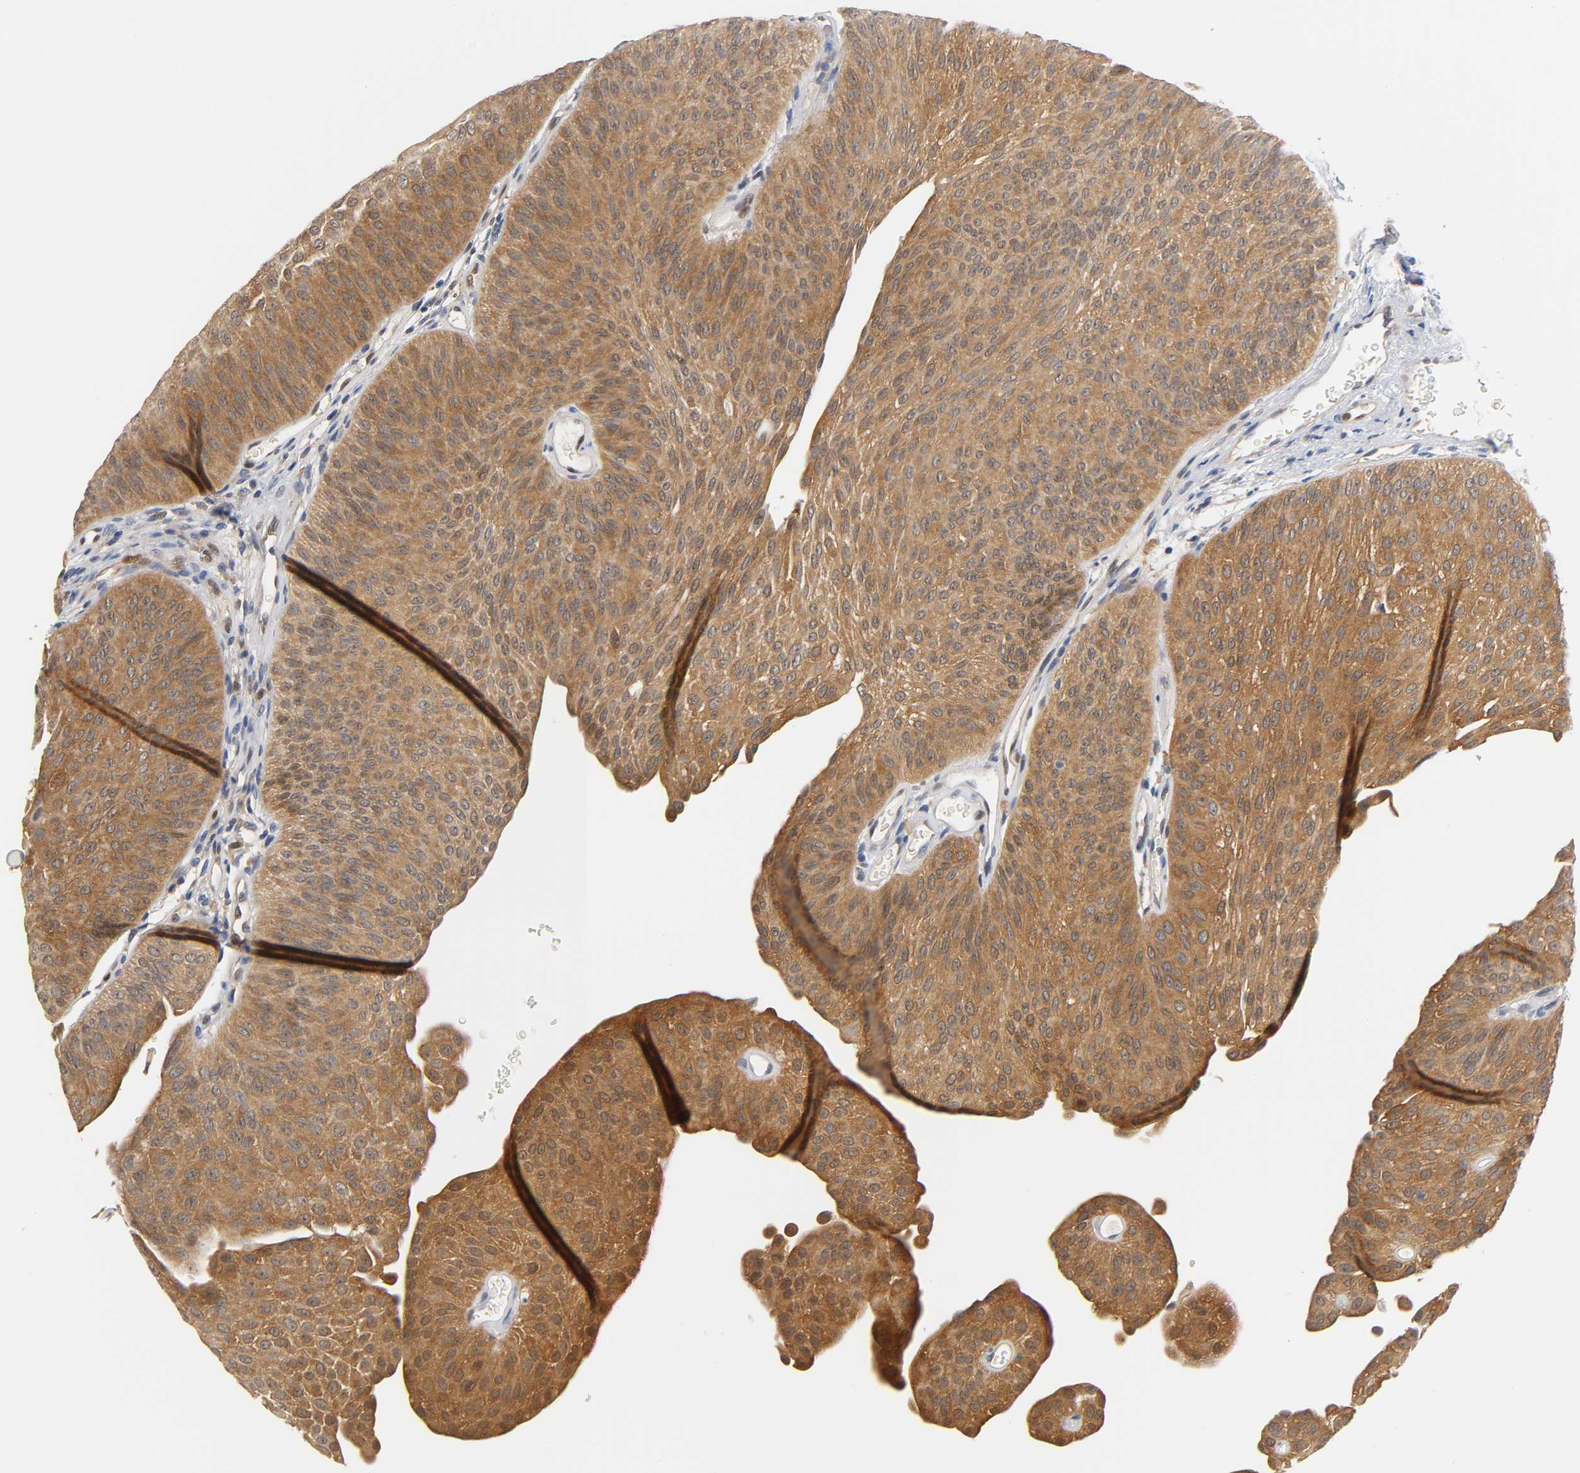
{"staining": {"intensity": "moderate", "quantity": ">75%", "location": "cytoplasmic/membranous"}, "tissue": "urothelial cancer", "cell_type": "Tumor cells", "image_type": "cancer", "snomed": [{"axis": "morphology", "description": "Urothelial carcinoma, Low grade"}, {"axis": "topography", "description": "Urinary bladder"}], "caption": "Urothelial carcinoma (low-grade) tissue shows moderate cytoplasmic/membranous expression in approximately >75% of tumor cells, visualized by immunohistochemistry.", "gene": "FYN", "patient": {"sex": "female", "age": 60}}